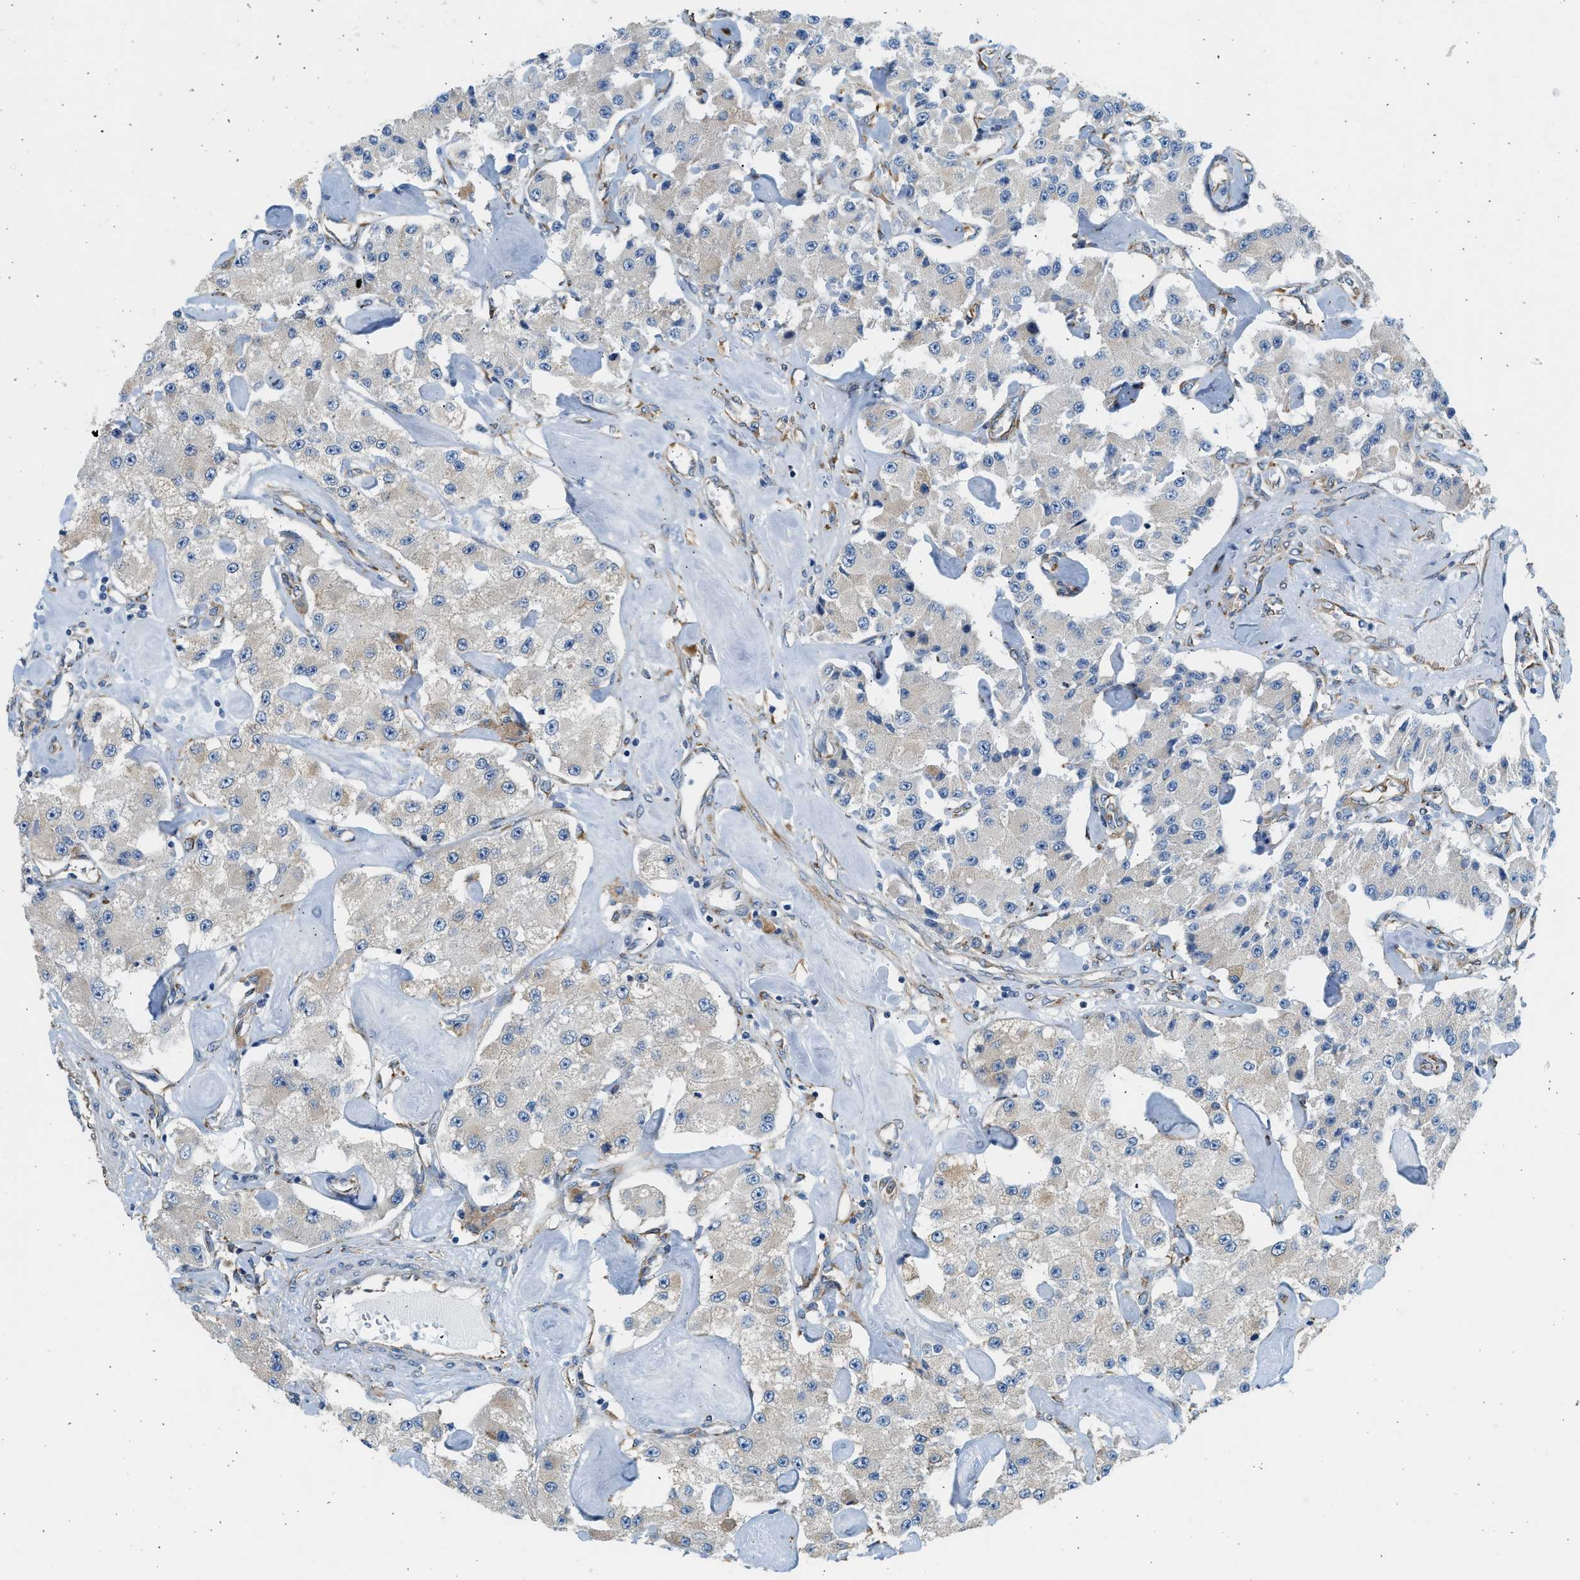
{"staining": {"intensity": "negative", "quantity": "none", "location": "none"}, "tissue": "carcinoid", "cell_type": "Tumor cells", "image_type": "cancer", "snomed": [{"axis": "morphology", "description": "Carcinoid, malignant, NOS"}, {"axis": "topography", "description": "Pancreas"}], "caption": "This is an immunohistochemistry (IHC) image of human carcinoid. There is no positivity in tumor cells.", "gene": "CNTN6", "patient": {"sex": "male", "age": 41}}